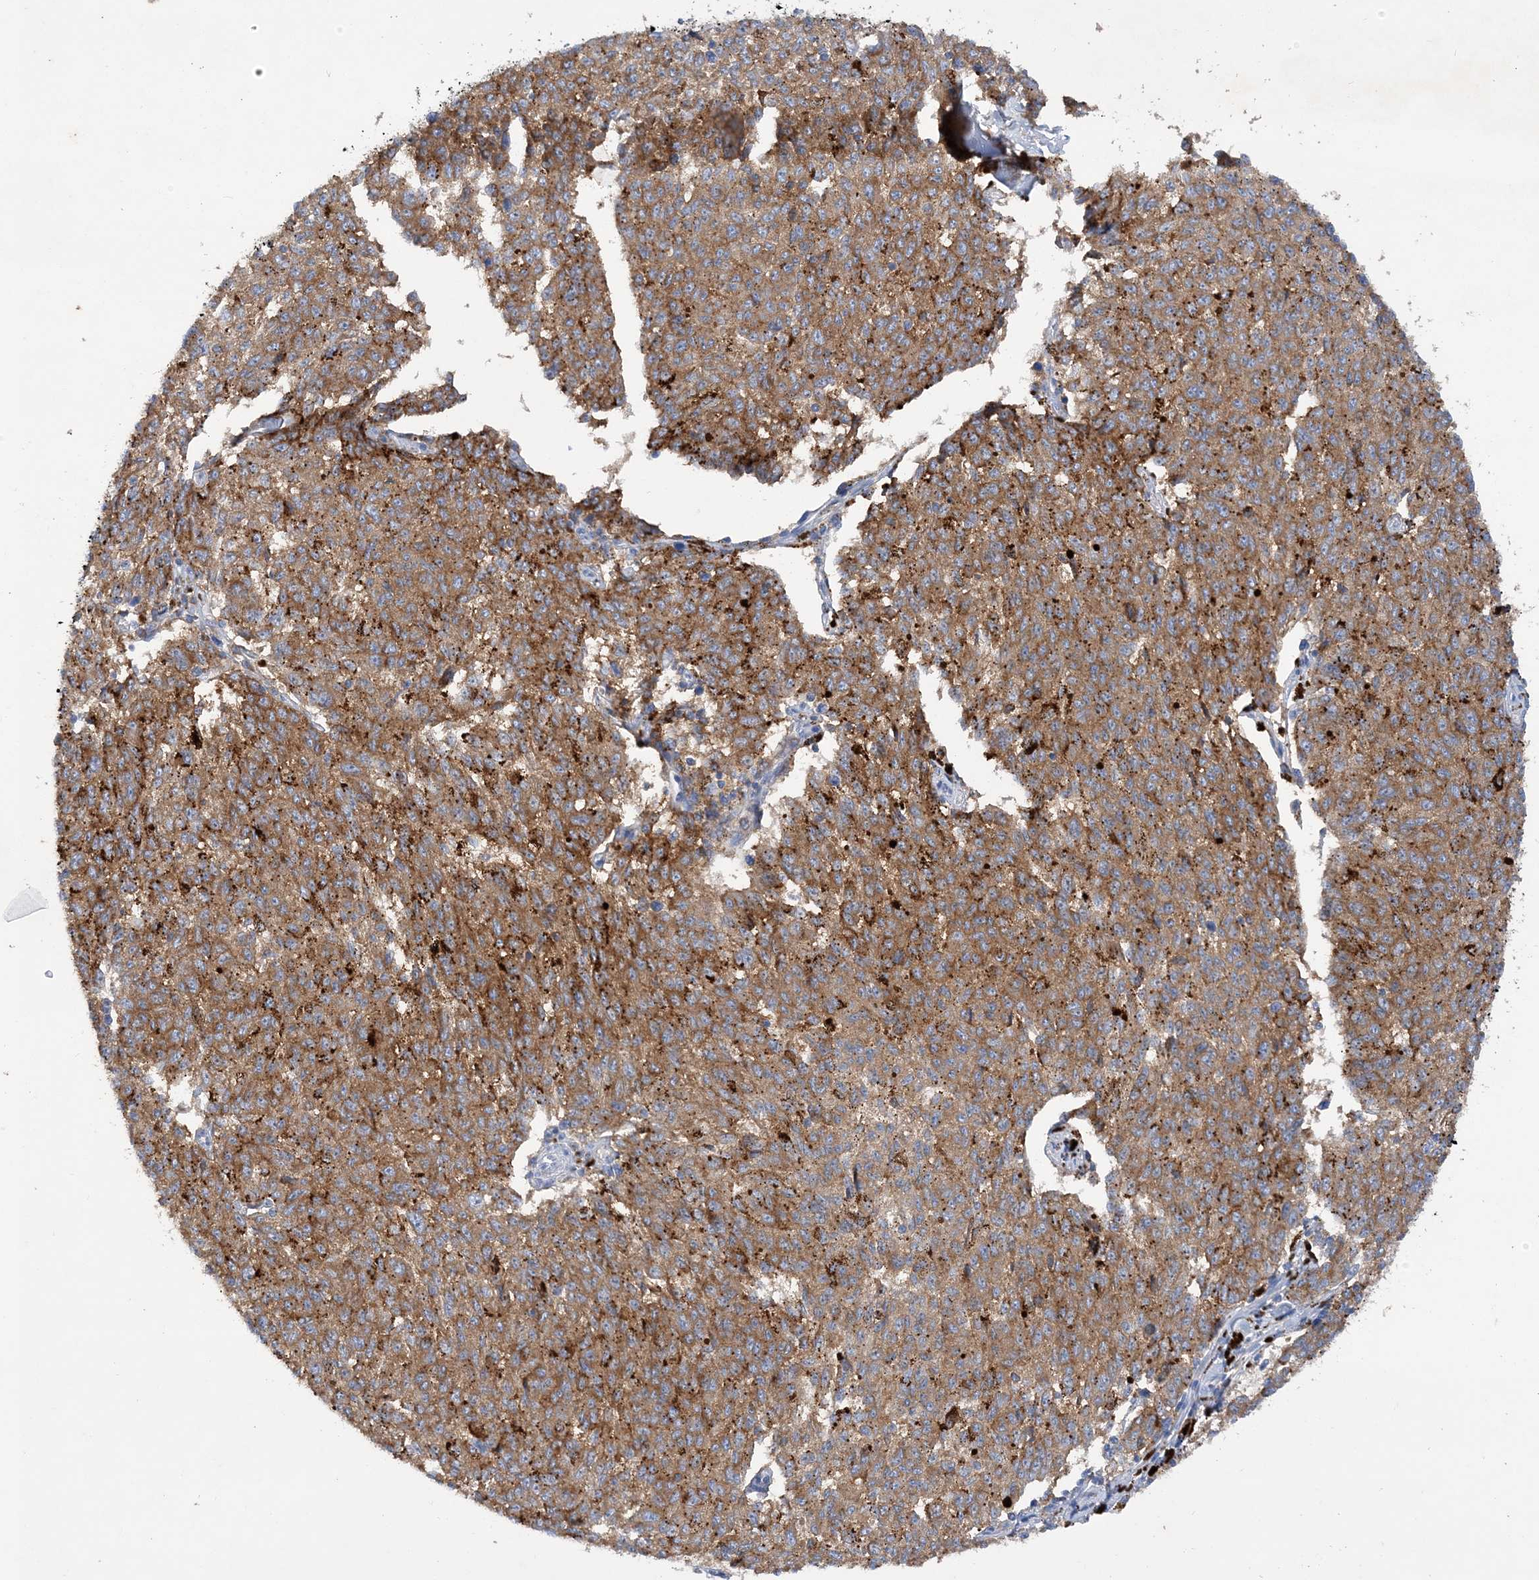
{"staining": {"intensity": "moderate", "quantity": ">75%", "location": "cytoplasmic/membranous"}, "tissue": "melanoma", "cell_type": "Tumor cells", "image_type": "cancer", "snomed": [{"axis": "morphology", "description": "Malignant melanoma, NOS"}, {"axis": "topography", "description": "Skin"}], "caption": "IHC (DAB) staining of human malignant melanoma displays moderate cytoplasmic/membranous protein positivity in about >75% of tumor cells. IHC stains the protein of interest in brown and the nuclei are stained blue.", "gene": "GRINA", "patient": {"sex": "female", "age": 72}}